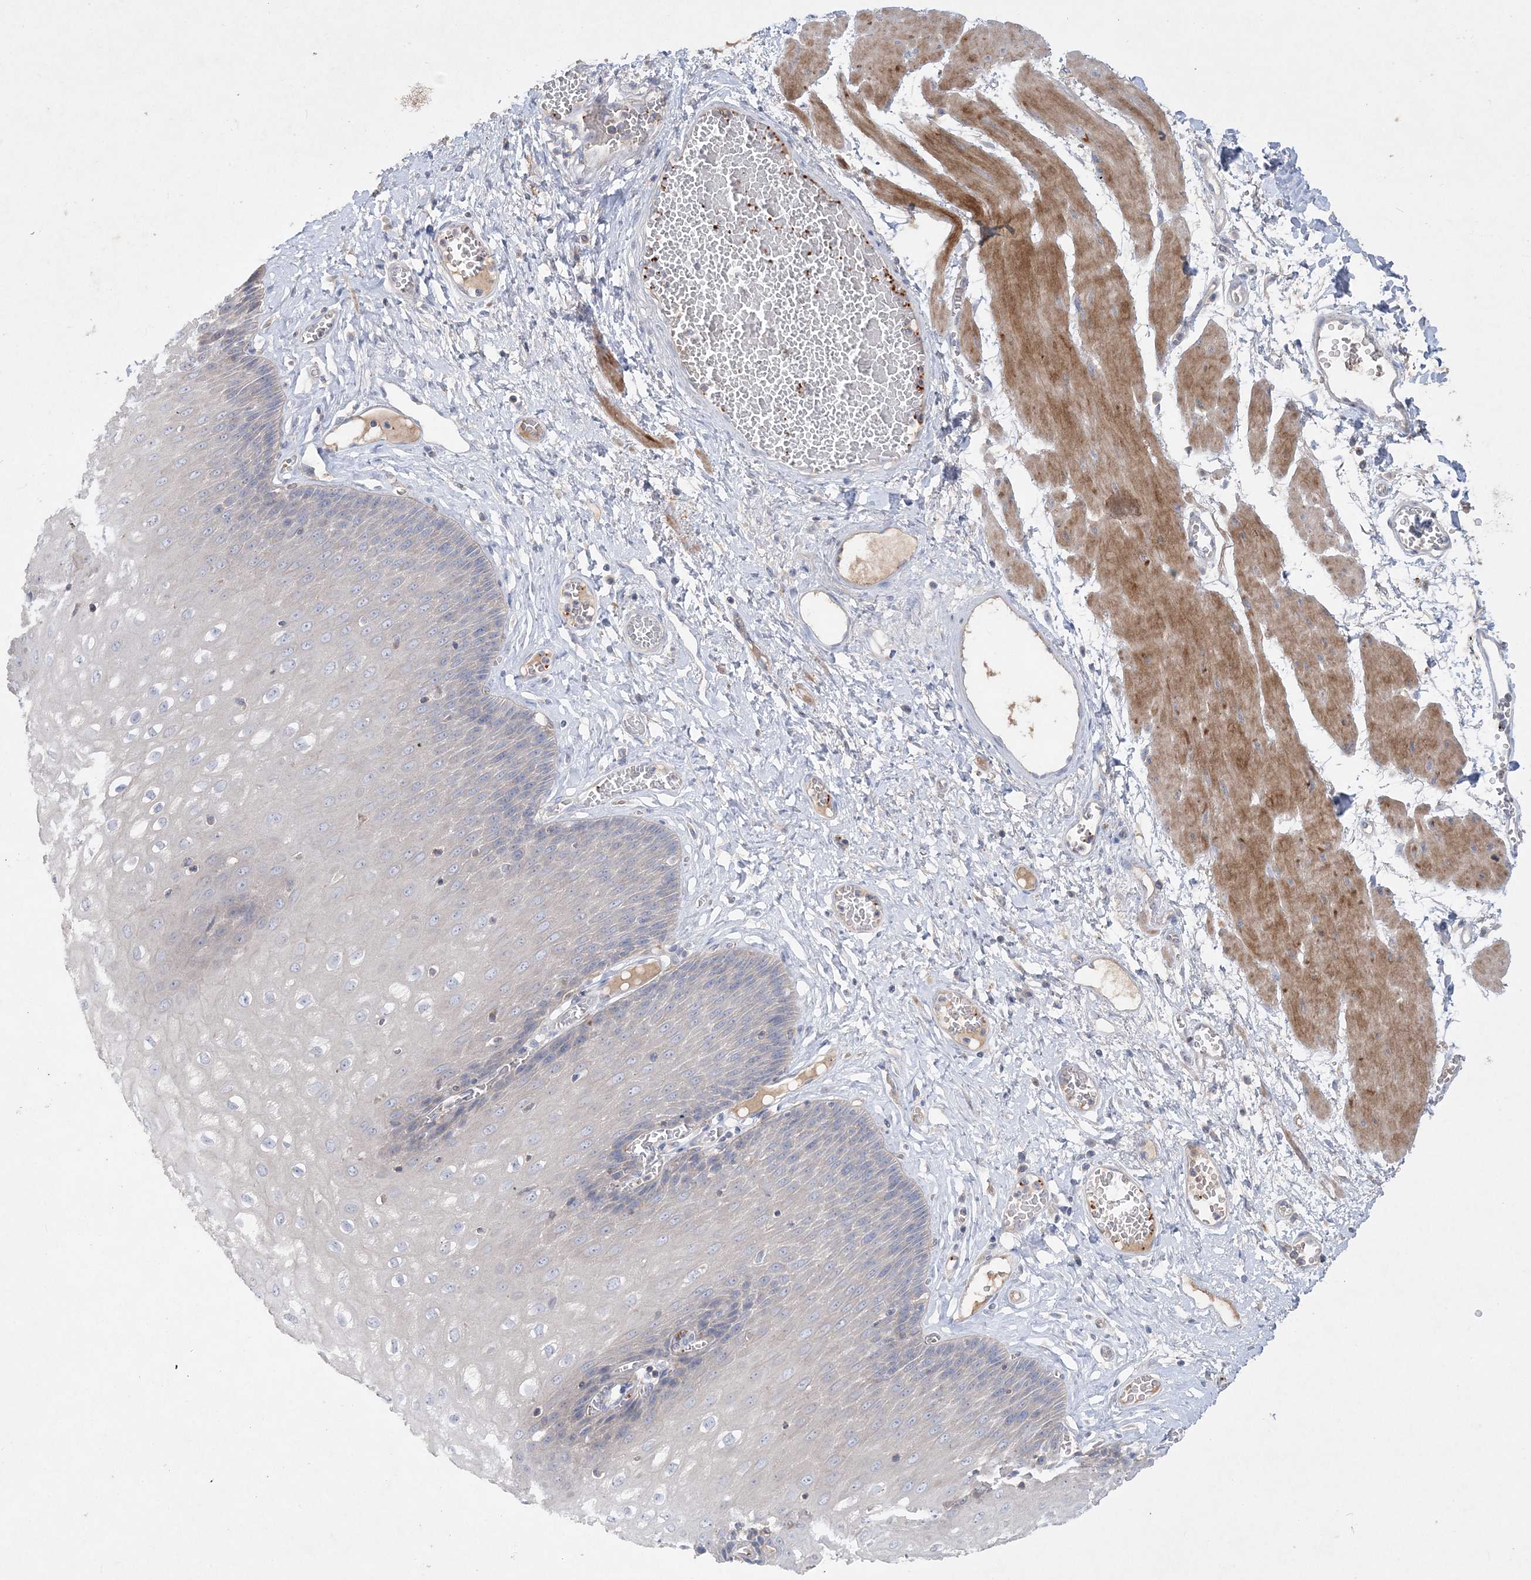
{"staining": {"intensity": "negative", "quantity": "none", "location": "none"}, "tissue": "esophagus", "cell_type": "Squamous epithelial cells", "image_type": "normal", "snomed": [{"axis": "morphology", "description": "Normal tissue, NOS"}, {"axis": "topography", "description": "Esophagus"}], "caption": "Protein analysis of benign esophagus shows no significant positivity in squamous epithelial cells. (DAB (3,3'-diaminobenzidine) IHC visualized using brightfield microscopy, high magnification).", "gene": "ADCK2", "patient": {"sex": "male", "age": 60}}